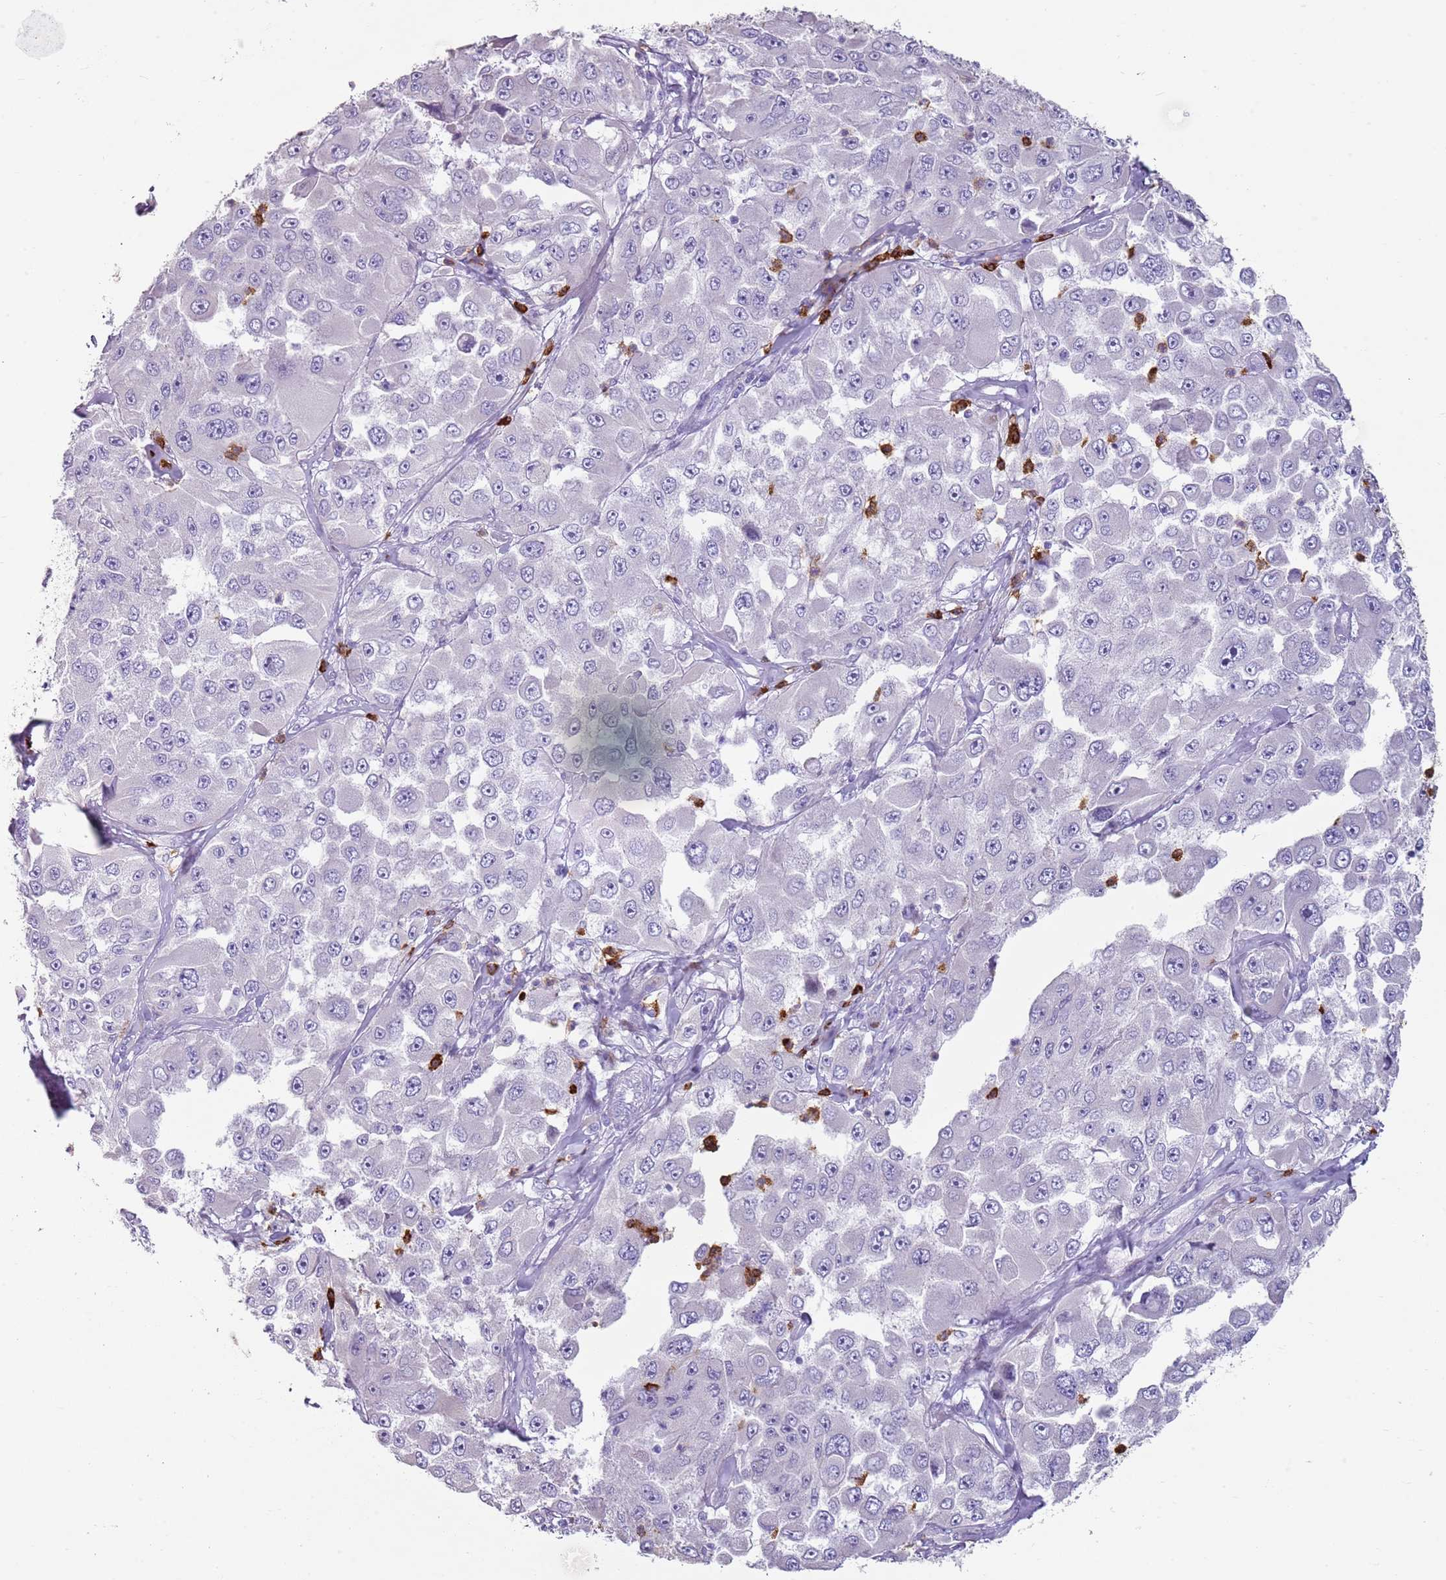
{"staining": {"intensity": "negative", "quantity": "none", "location": "none"}, "tissue": "melanoma", "cell_type": "Tumor cells", "image_type": "cancer", "snomed": [{"axis": "morphology", "description": "Malignant melanoma, Metastatic site"}, {"axis": "topography", "description": "Lymph node"}], "caption": "The image exhibits no staining of tumor cells in melanoma.", "gene": "CD177", "patient": {"sex": "male", "age": 62}}